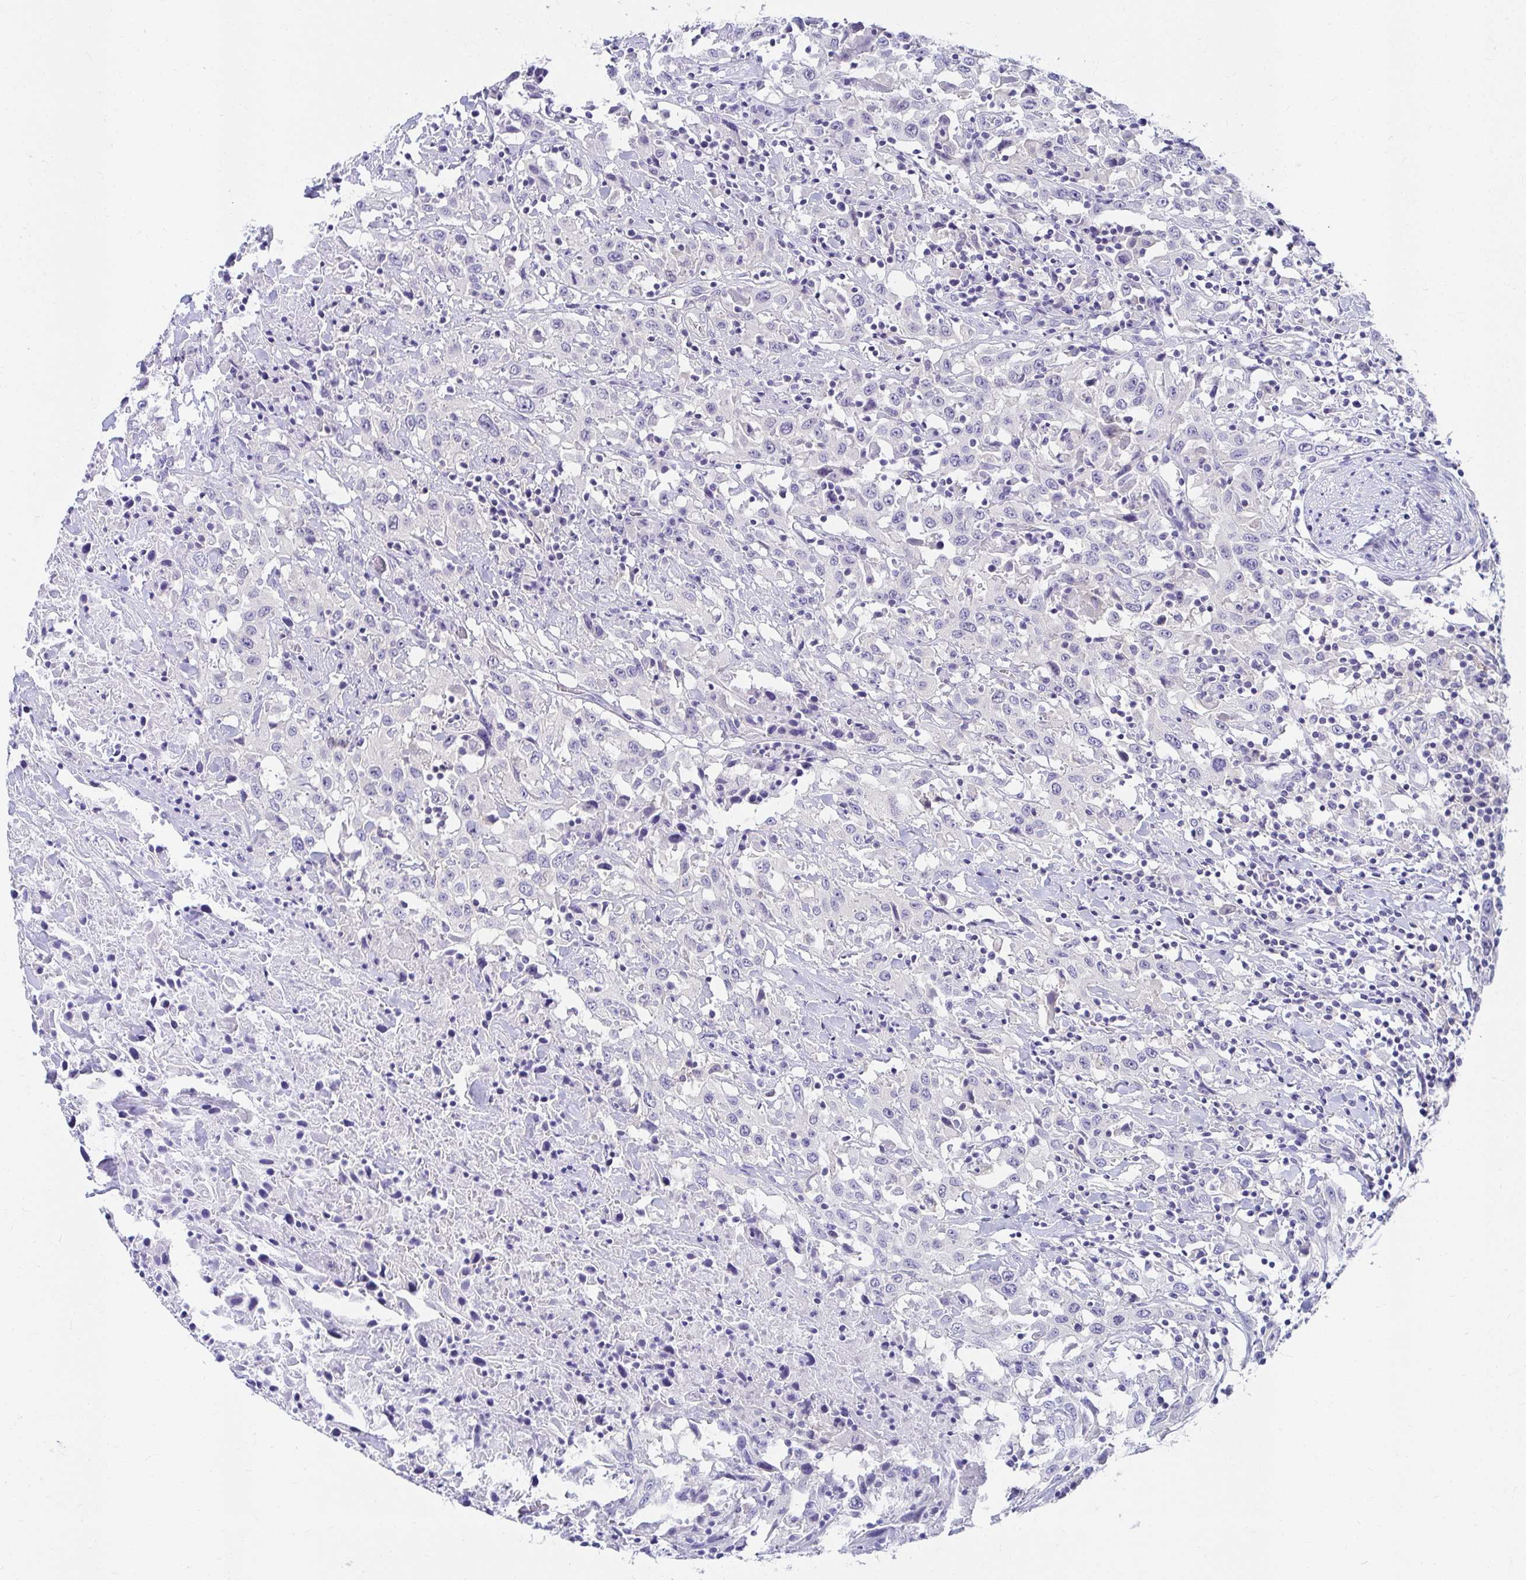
{"staining": {"intensity": "negative", "quantity": "none", "location": "none"}, "tissue": "urothelial cancer", "cell_type": "Tumor cells", "image_type": "cancer", "snomed": [{"axis": "morphology", "description": "Urothelial carcinoma, High grade"}, {"axis": "topography", "description": "Urinary bladder"}], "caption": "Immunohistochemistry (IHC) of human urothelial carcinoma (high-grade) reveals no staining in tumor cells.", "gene": "C19orf81", "patient": {"sex": "male", "age": 61}}